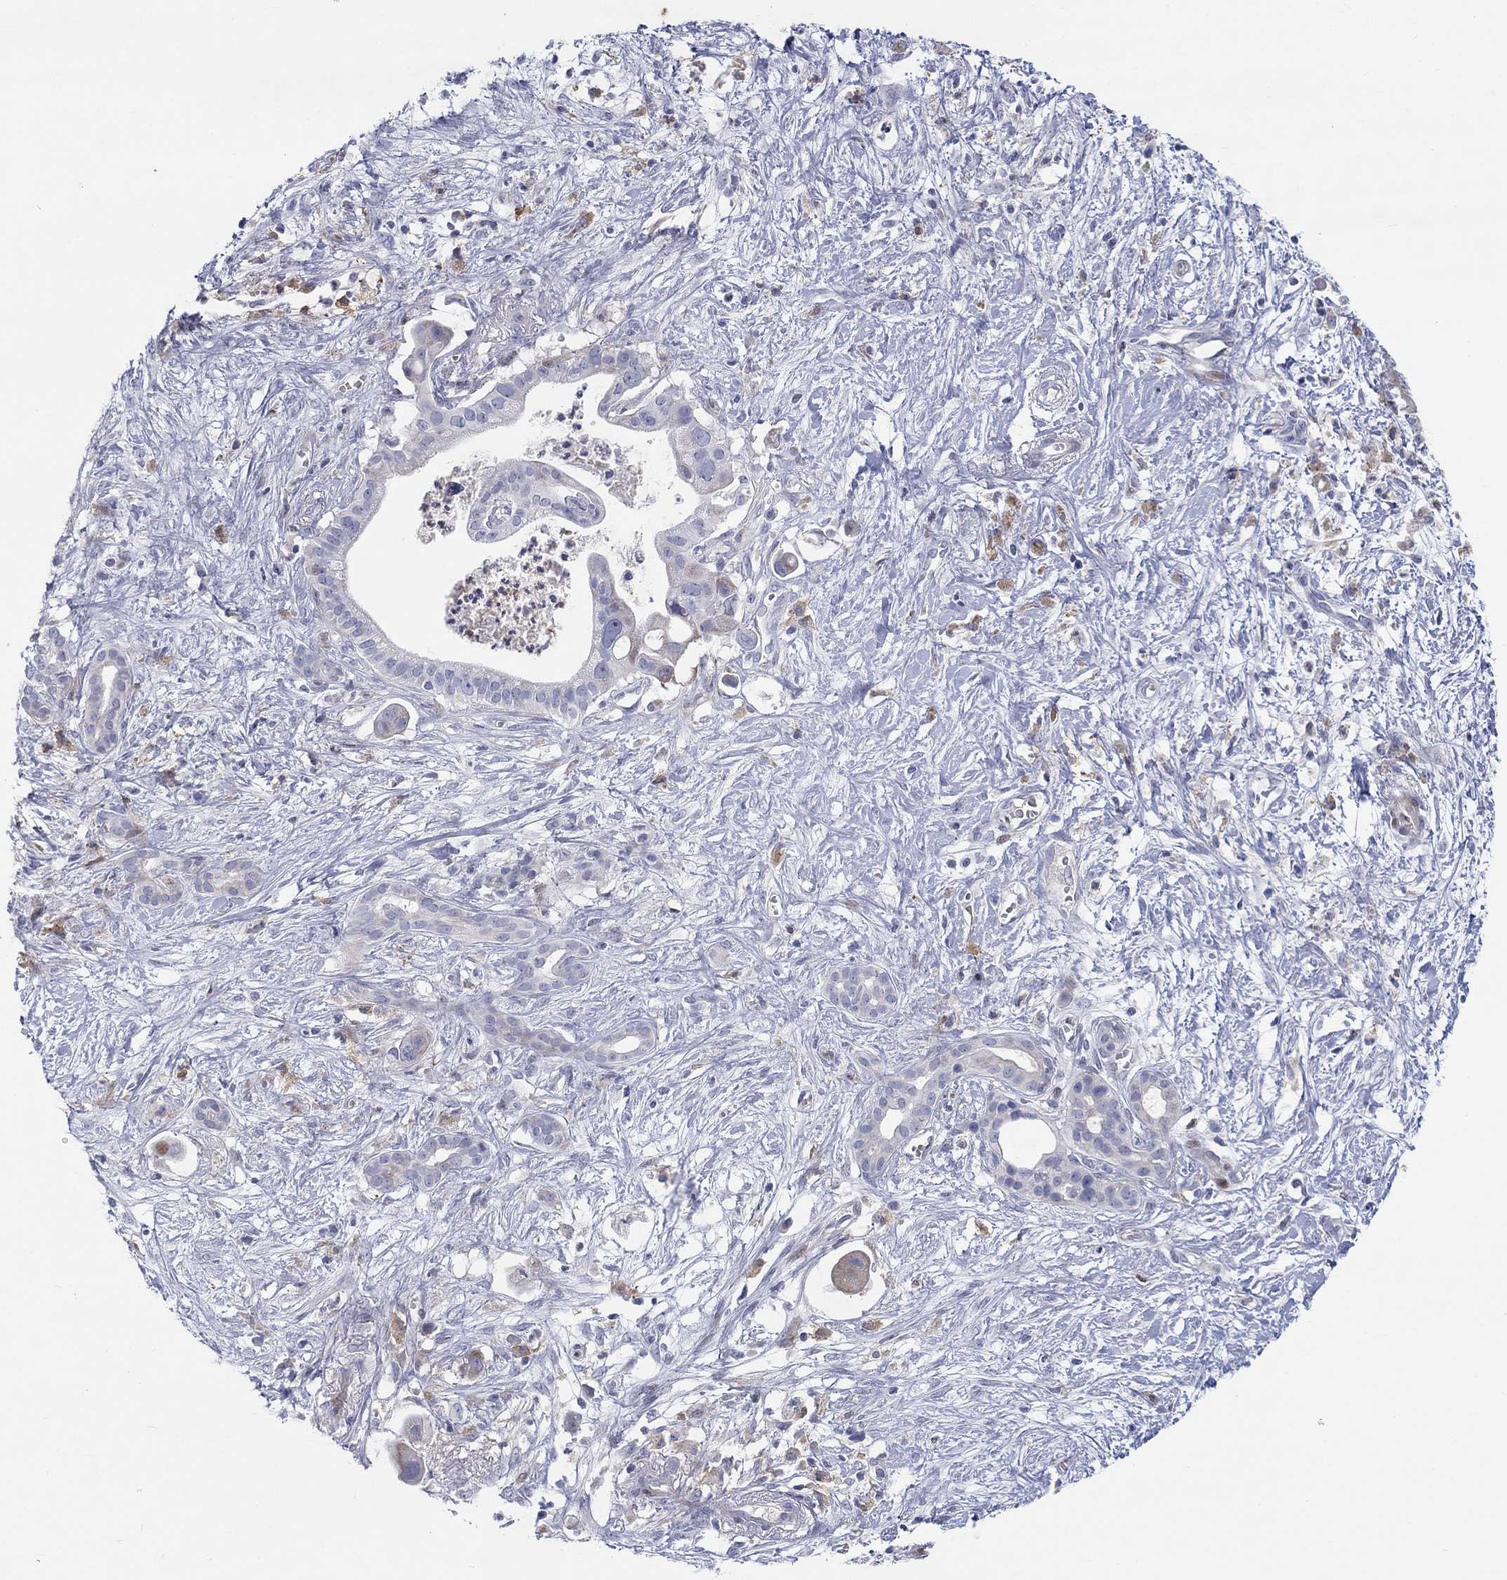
{"staining": {"intensity": "negative", "quantity": "none", "location": "none"}, "tissue": "pancreatic cancer", "cell_type": "Tumor cells", "image_type": "cancer", "snomed": [{"axis": "morphology", "description": "Adenocarcinoma, NOS"}, {"axis": "topography", "description": "Pancreas"}], "caption": "This is a histopathology image of IHC staining of pancreatic cancer, which shows no staining in tumor cells.", "gene": "ARHGAP36", "patient": {"sex": "male", "age": 61}}